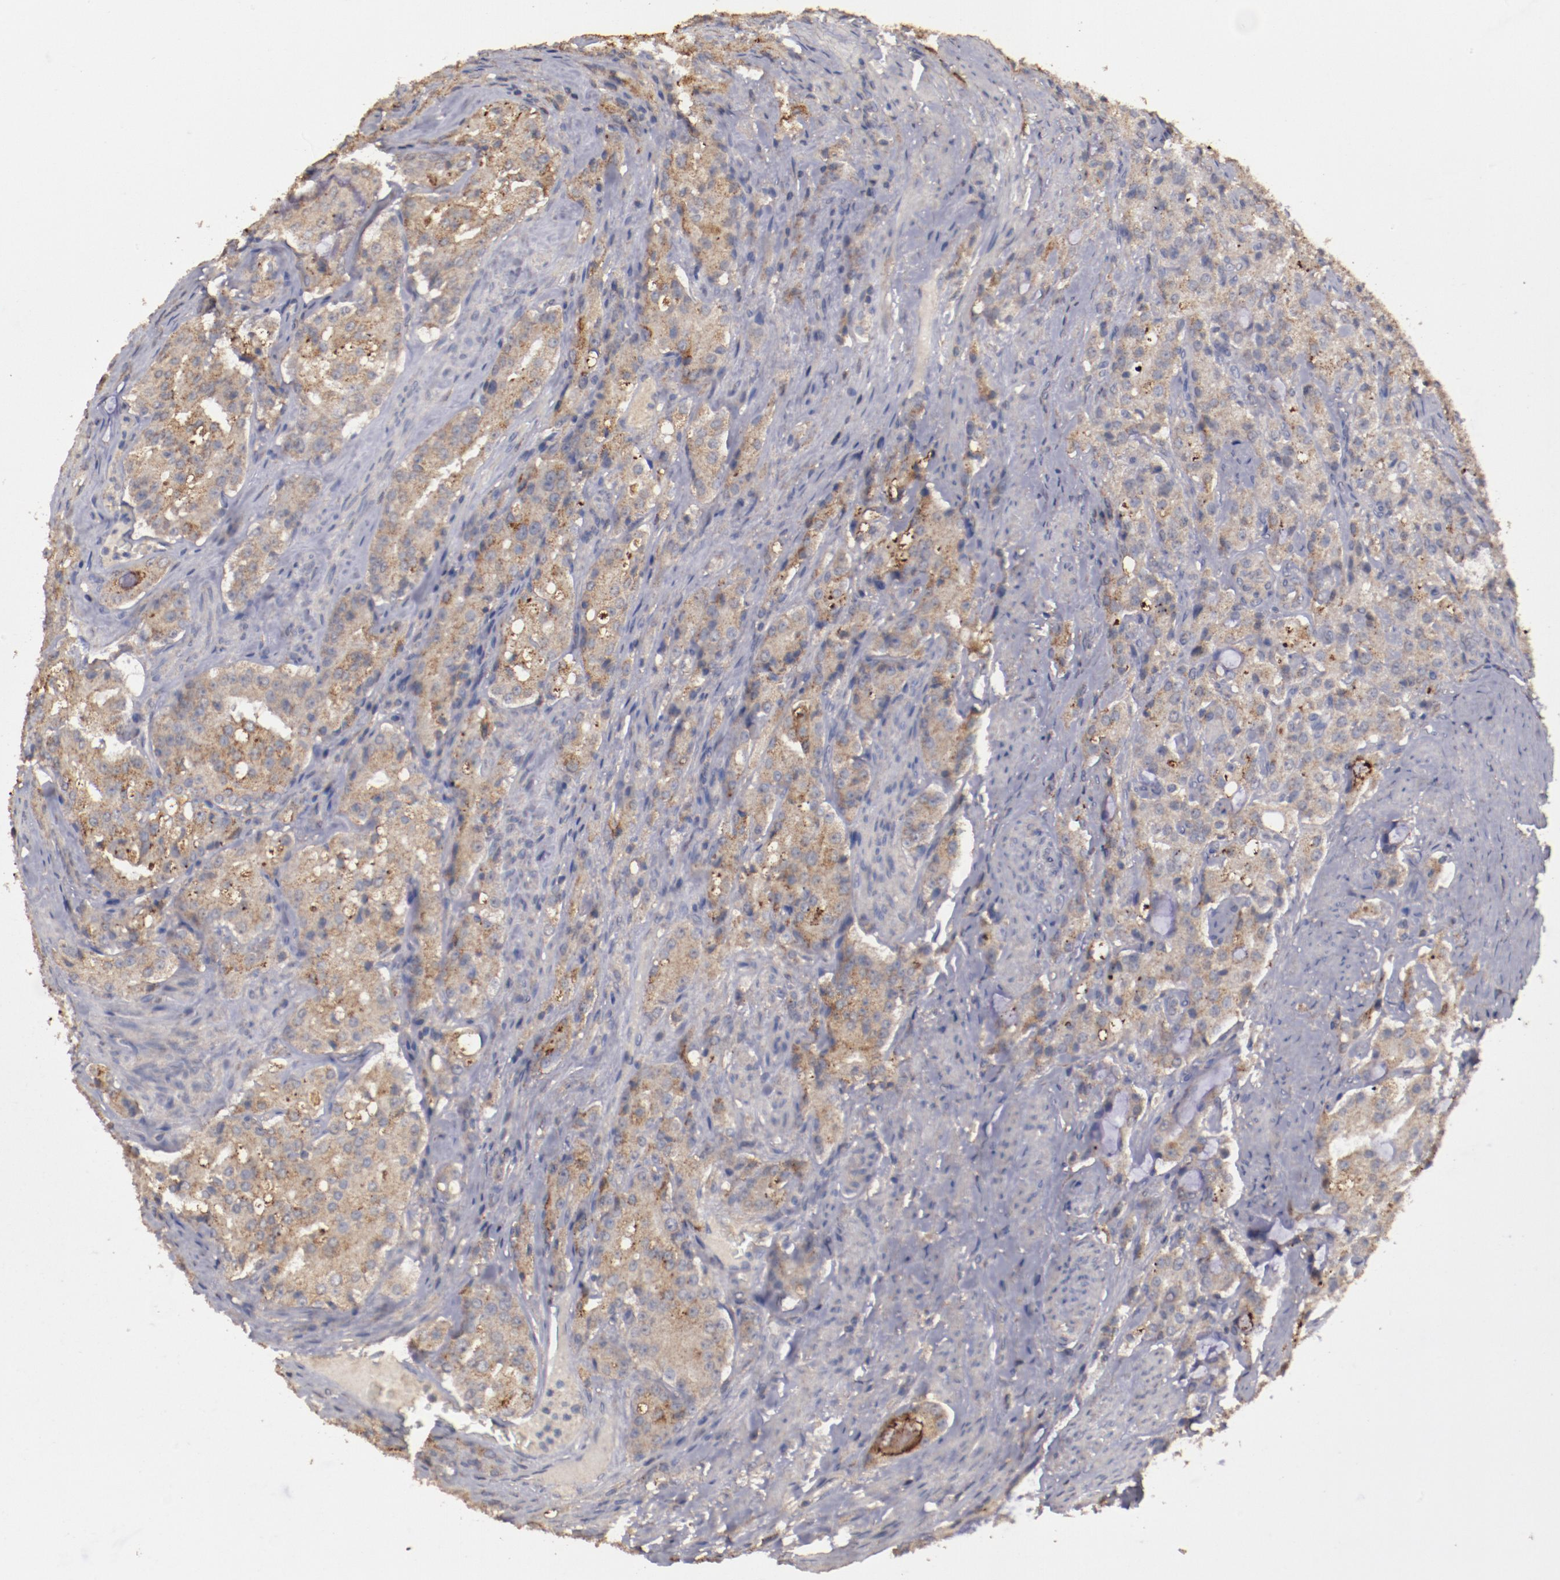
{"staining": {"intensity": "moderate", "quantity": ">75%", "location": "cytoplasmic/membranous"}, "tissue": "prostate cancer", "cell_type": "Tumor cells", "image_type": "cancer", "snomed": [{"axis": "morphology", "description": "Adenocarcinoma, Medium grade"}, {"axis": "topography", "description": "Prostate"}], "caption": "DAB (3,3'-diaminobenzidine) immunohistochemical staining of human medium-grade adenocarcinoma (prostate) reveals moderate cytoplasmic/membranous protein expression in about >75% of tumor cells.", "gene": "FAT1", "patient": {"sex": "male", "age": 72}}